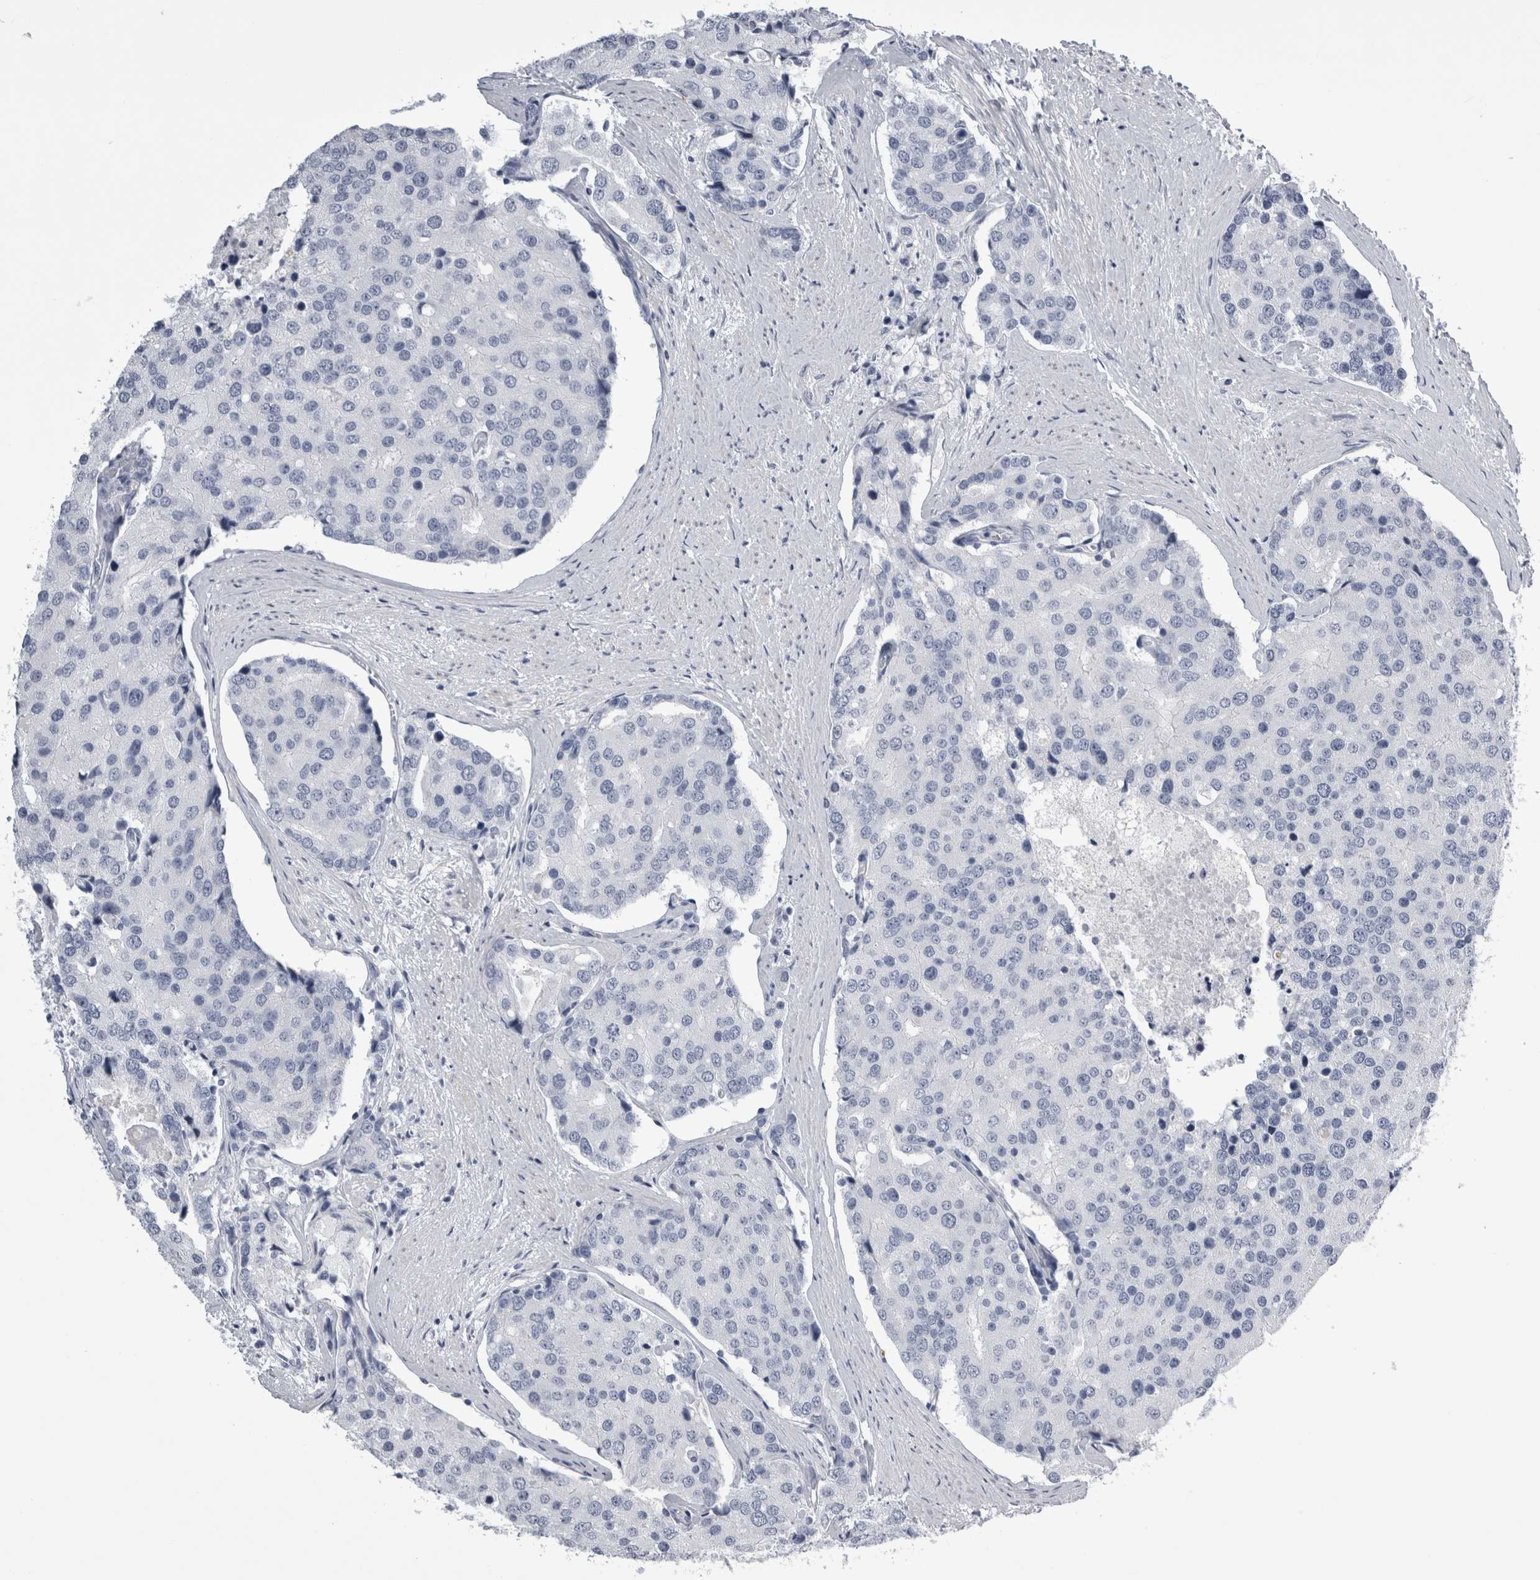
{"staining": {"intensity": "negative", "quantity": "none", "location": "none"}, "tissue": "prostate cancer", "cell_type": "Tumor cells", "image_type": "cancer", "snomed": [{"axis": "morphology", "description": "Adenocarcinoma, High grade"}, {"axis": "topography", "description": "Prostate"}], "caption": "Protein analysis of adenocarcinoma (high-grade) (prostate) reveals no significant staining in tumor cells.", "gene": "ALDH8A1", "patient": {"sex": "male", "age": 50}}